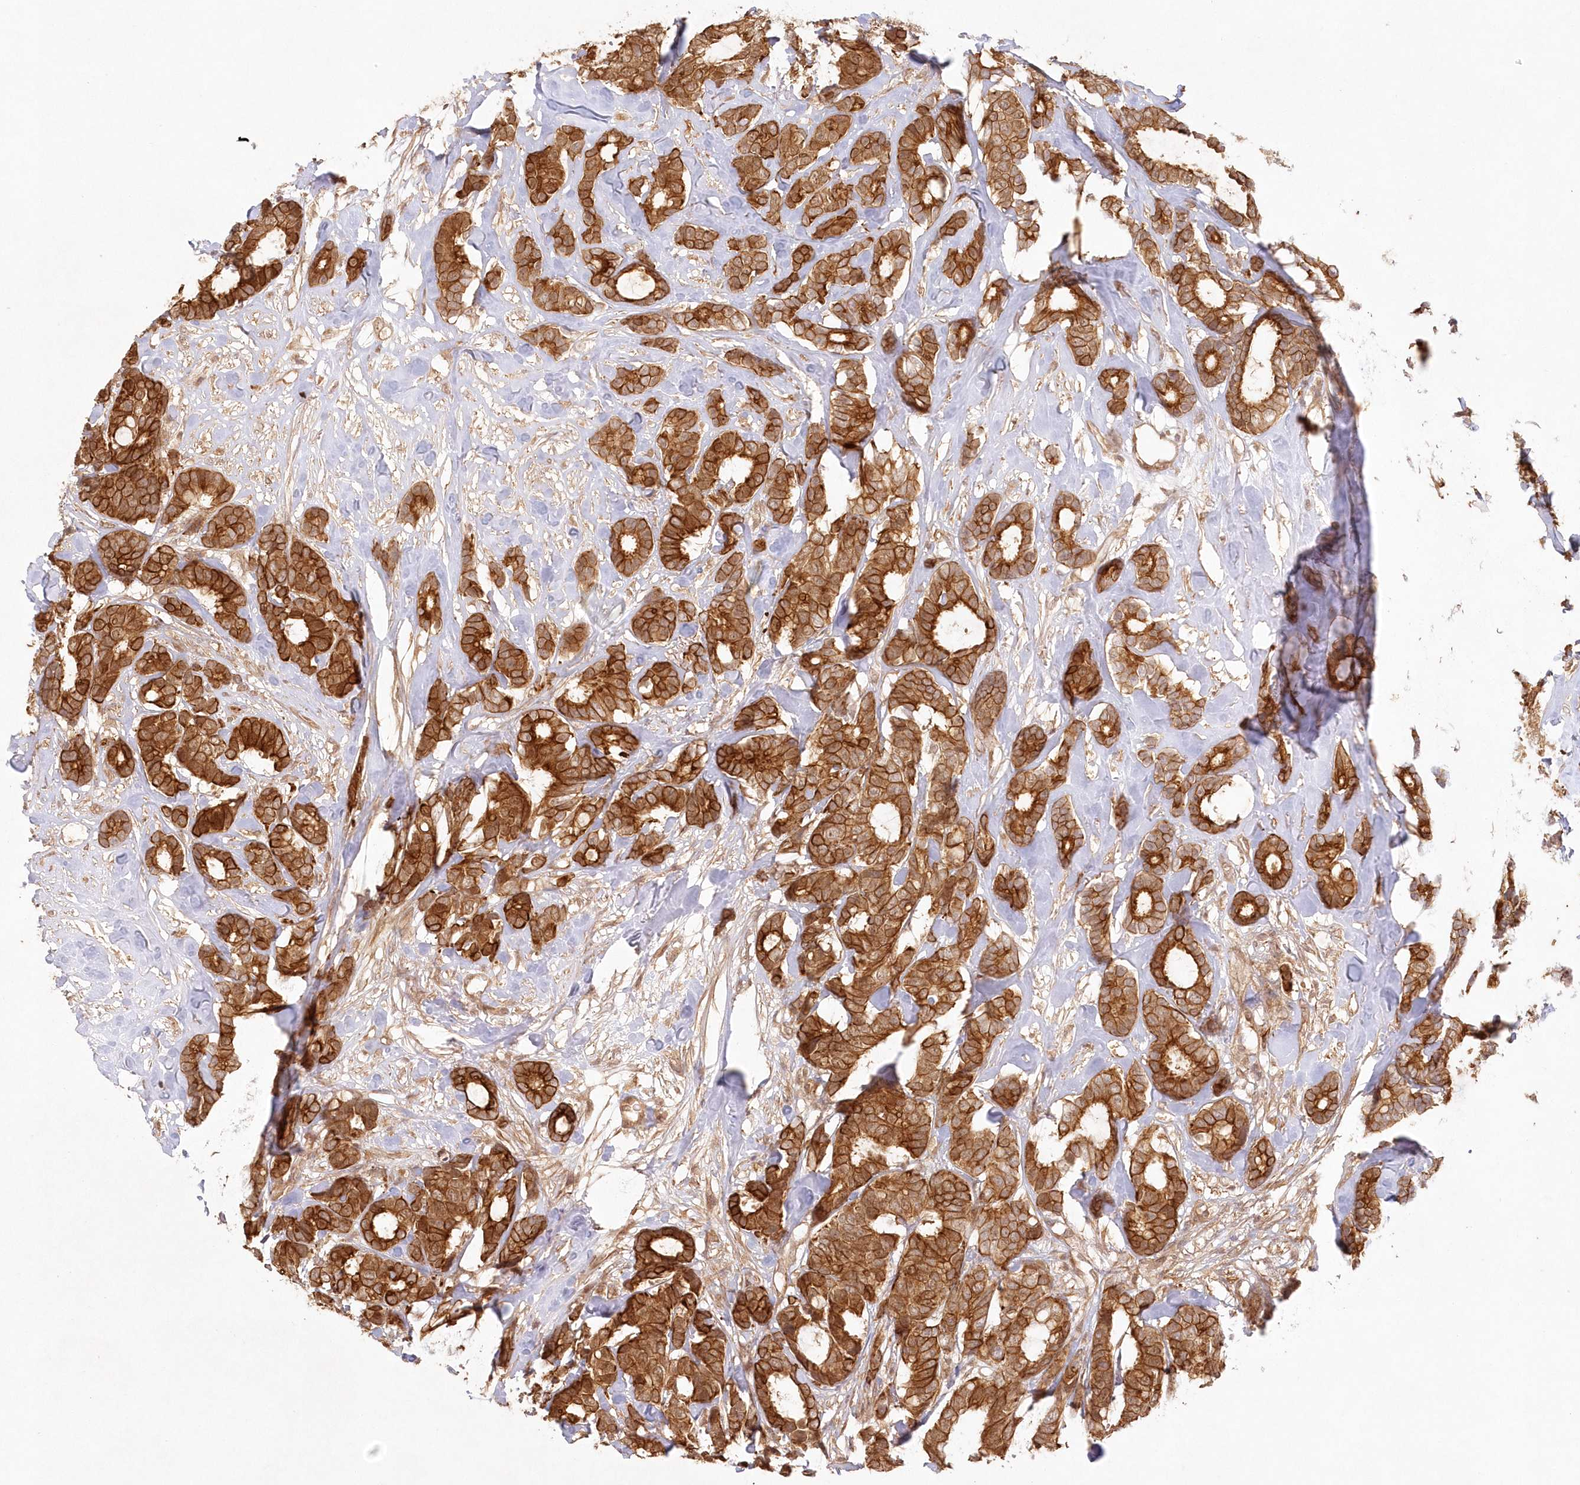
{"staining": {"intensity": "strong", "quantity": ">75%", "location": "cytoplasmic/membranous"}, "tissue": "breast cancer", "cell_type": "Tumor cells", "image_type": "cancer", "snomed": [{"axis": "morphology", "description": "Duct carcinoma"}, {"axis": "topography", "description": "Breast"}], "caption": "Brown immunohistochemical staining in human breast intraductal carcinoma displays strong cytoplasmic/membranous expression in approximately >75% of tumor cells. The protein is stained brown, and the nuclei are stained in blue (DAB (3,3'-diaminobenzidine) IHC with brightfield microscopy, high magnification).", "gene": "KIAA0232", "patient": {"sex": "female", "age": 87}}